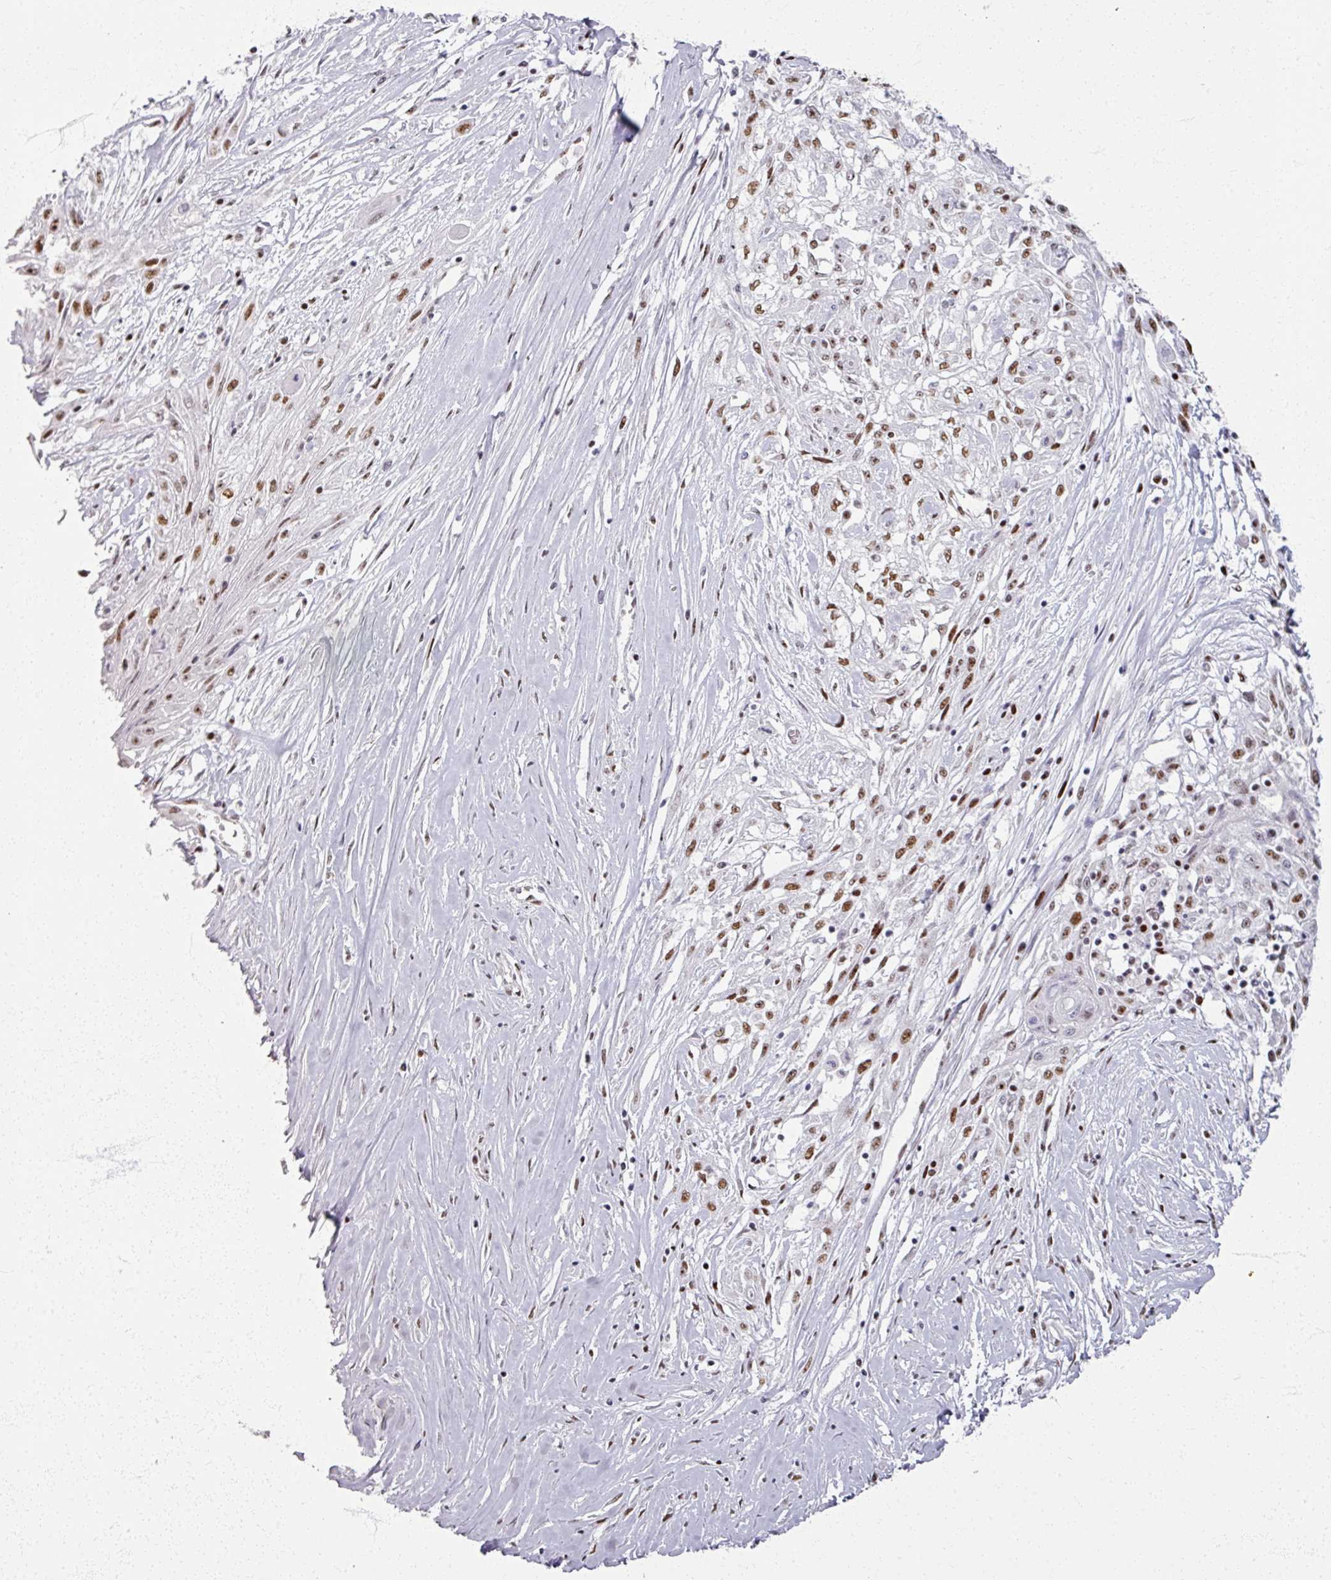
{"staining": {"intensity": "moderate", "quantity": ">75%", "location": "nuclear"}, "tissue": "skin cancer", "cell_type": "Tumor cells", "image_type": "cancer", "snomed": [{"axis": "morphology", "description": "Squamous cell carcinoma, NOS"}, {"axis": "morphology", "description": "Squamous cell carcinoma, metastatic, NOS"}, {"axis": "topography", "description": "Skin"}, {"axis": "topography", "description": "Lymph node"}], "caption": "Immunohistochemistry image of neoplastic tissue: human skin cancer stained using immunohistochemistry (IHC) exhibits medium levels of moderate protein expression localized specifically in the nuclear of tumor cells, appearing as a nuclear brown color.", "gene": "ADAR", "patient": {"sex": "male", "age": 75}}